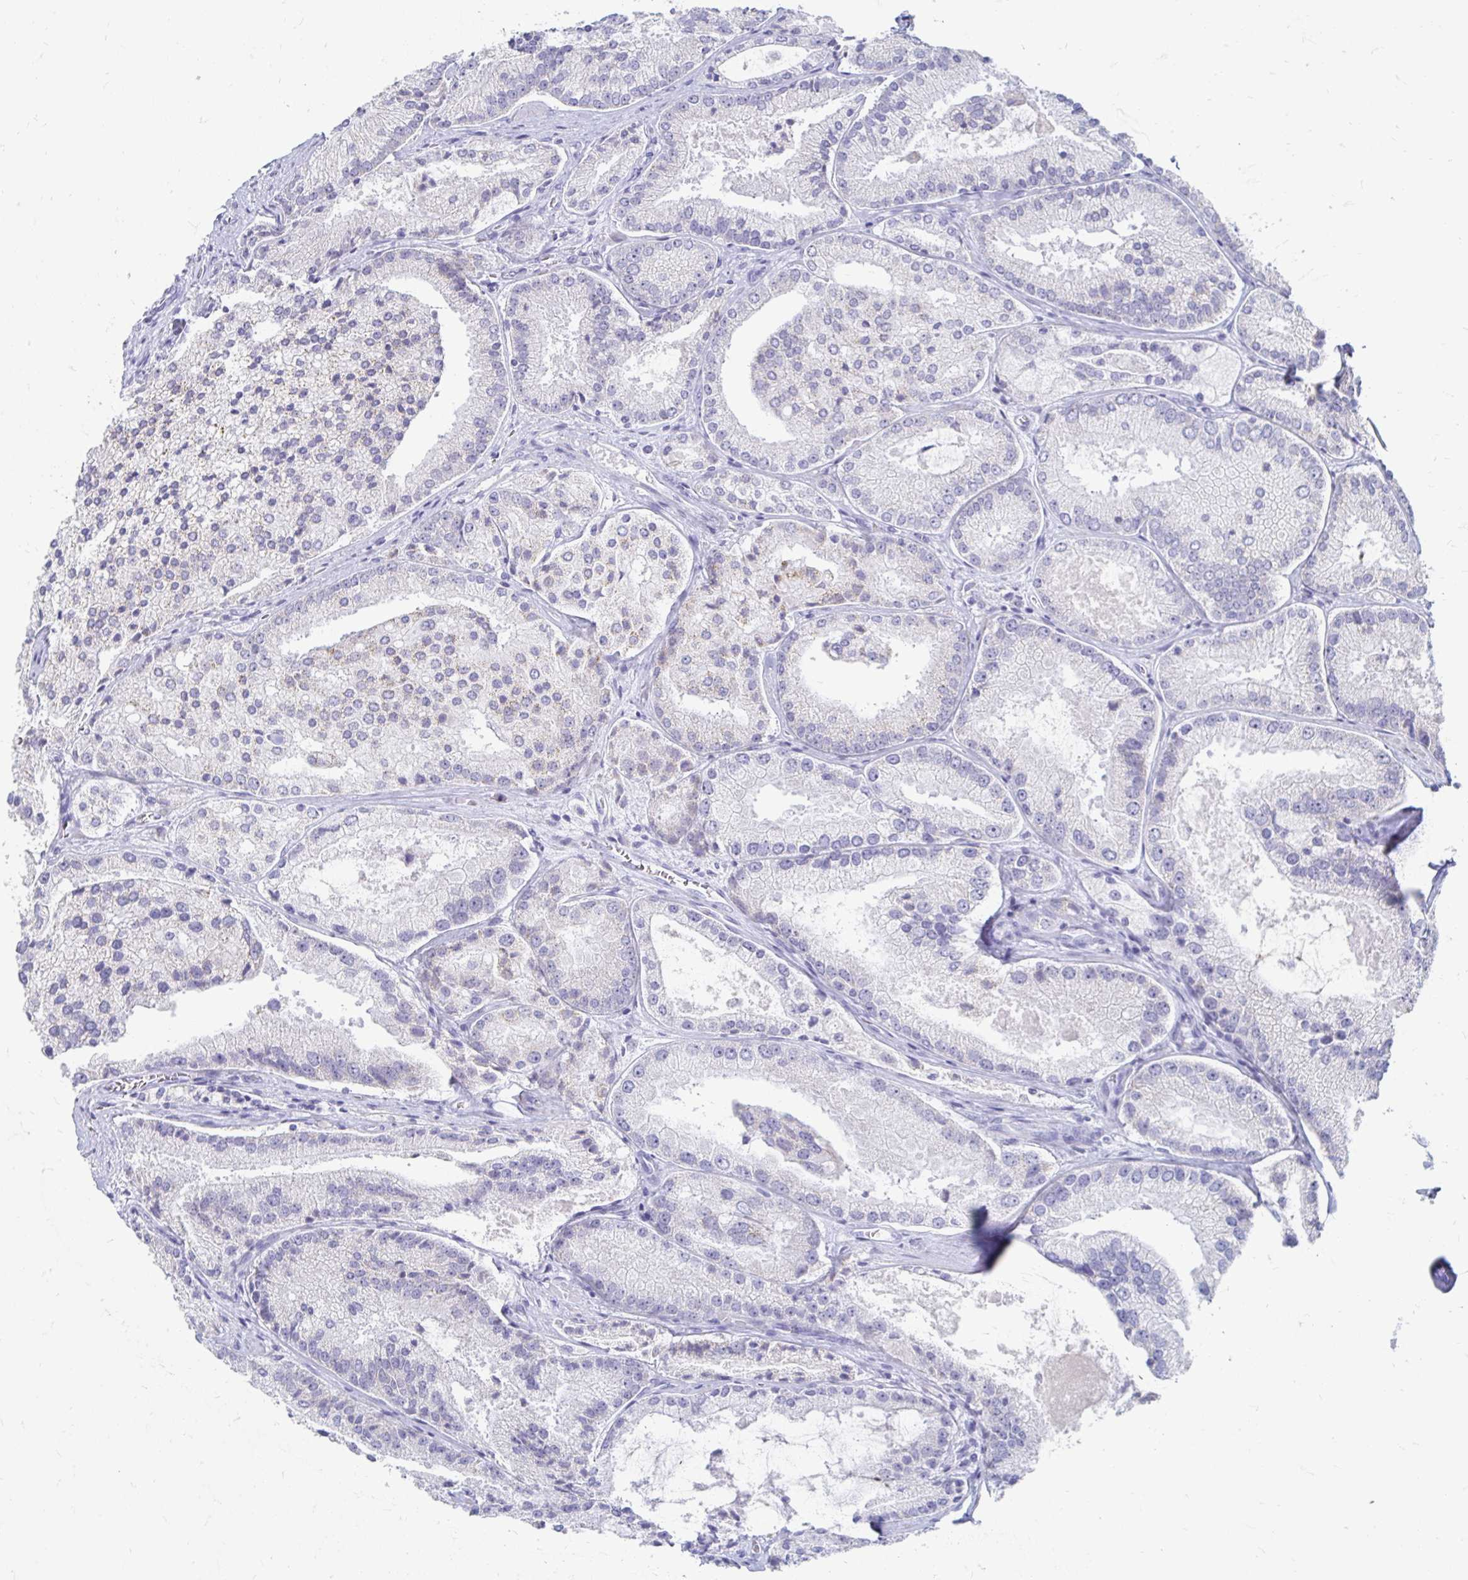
{"staining": {"intensity": "negative", "quantity": "none", "location": "none"}, "tissue": "prostate cancer", "cell_type": "Tumor cells", "image_type": "cancer", "snomed": [{"axis": "morphology", "description": "Adenocarcinoma, High grade"}, {"axis": "topography", "description": "Prostate"}], "caption": "DAB (3,3'-diaminobenzidine) immunohistochemical staining of prostate cancer (adenocarcinoma (high-grade)) exhibits no significant staining in tumor cells.", "gene": "PEG10", "patient": {"sex": "male", "age": 73}}